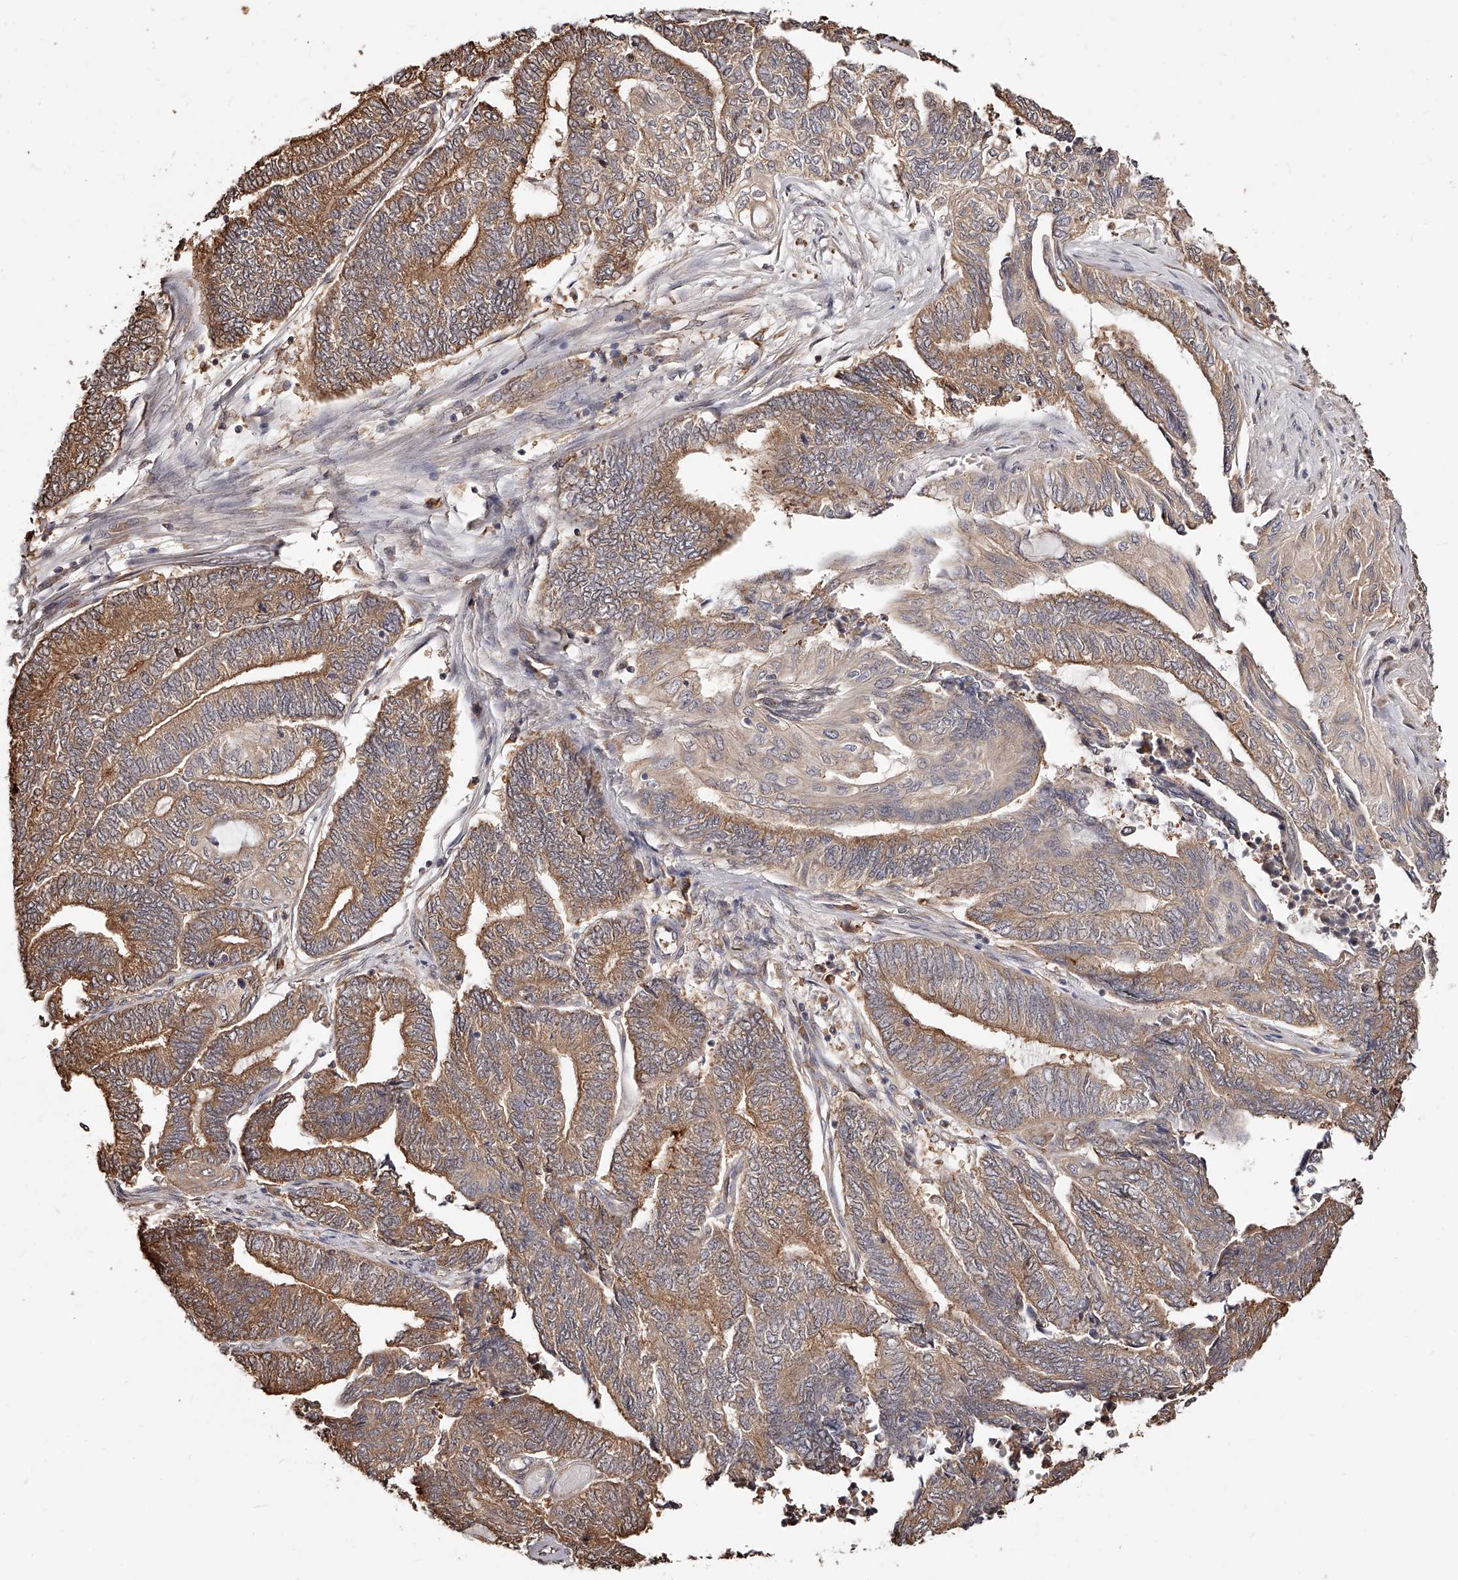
{"staining": {"intensity": "moderate", "quantity": ">75%", "location": "cytoplasmic/membranous"}, "tissue": "endometrial cancer", "cell_type": "Tumor cells", "image_type": "cancer", "snomed": [{"axis": "morphology", "description": "Adenocarcinoma, NOS"}, {"axis": "topography", "description": "Uterus"}, {"axis": "topography", "description": "Endometrium"}], "caption": "A micrograph of endometrial cancer stained for a protein reveals moderate cytoplasmic/membranous brown staining in tumor cells. Using DAB (brown) and hematoxylin (blue) stains, captured at high magnification using brightfield microscopy.", "gene": "ZNF582", "patient": {"sex": "female", "age": 70}}